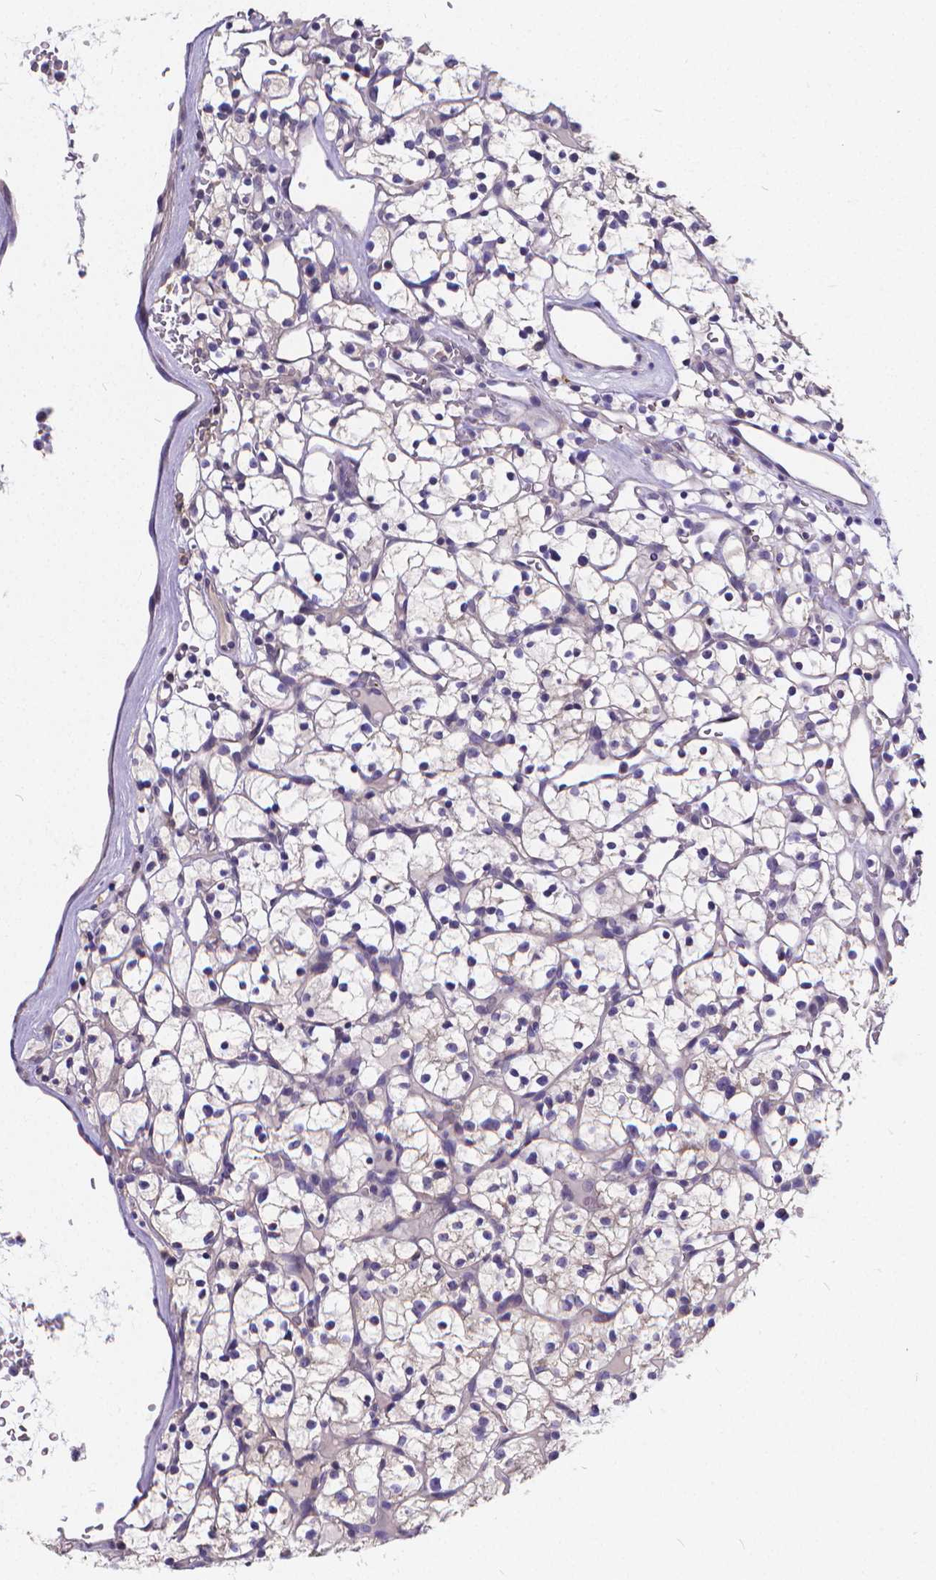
{"staining": {"intensity": "negative", "quantity": "none", "location": "none"}, "tissue": "renal cancer", "cell_type": "Tumor cells", "image_type": "cancer", "snomed": [{"axis": "morphology", "description": "Adenocarcinoma, NOS"}, {"axis": "topography", "description": "Kidney"}], "caption": "IHC histopathology image of neoplastic tissue: adenocarcinoma (renal) stained with DAB (3,3'-diaminobenzidine) reveals no significant protein positivity in tumor cells.", "gene": "GLRB", "patient": {"sex": "female", "age": 64}}